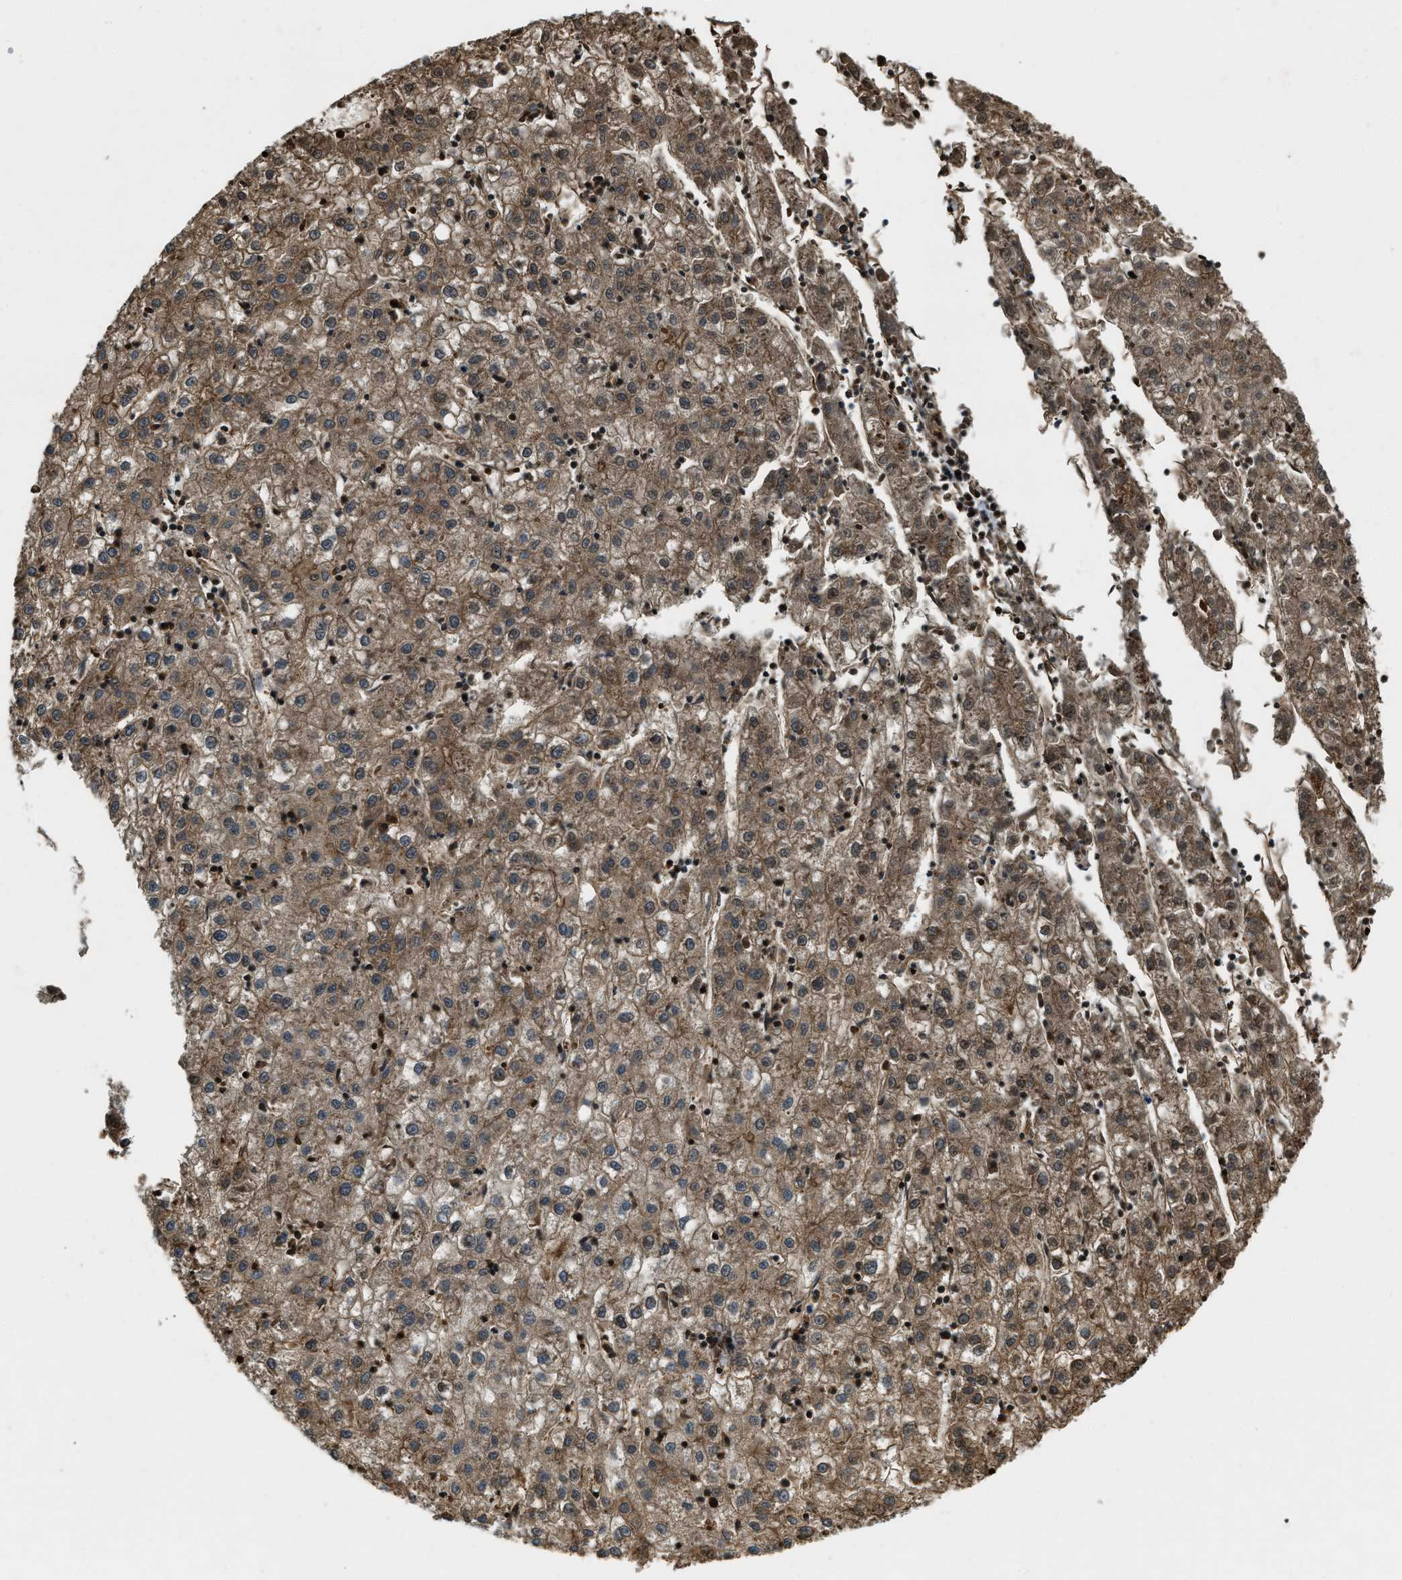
{"staining": {"intensity": "moderate", "quantity": ">75%", "location": "cytoplasmic/membranous,nuclear"}, "tissue": "liver cancer", "cell_type": "Tumor cells", "image_type": "cancer", "snomed": [{"axis": "morphology", "description": "Carcinoma, Hepatocellular, NOS"}, {"axis": "topography", "description": "Liver"}], "caption": "Immunohistochemical staining of hepatocellular carcinoma (liver) shows medium levels of moderate cytoplasmic/membranous and nuclear staining in about >75% of tumor cells.", "gene": "YARS1", "patient": {"sex": "male", "age": 72}}